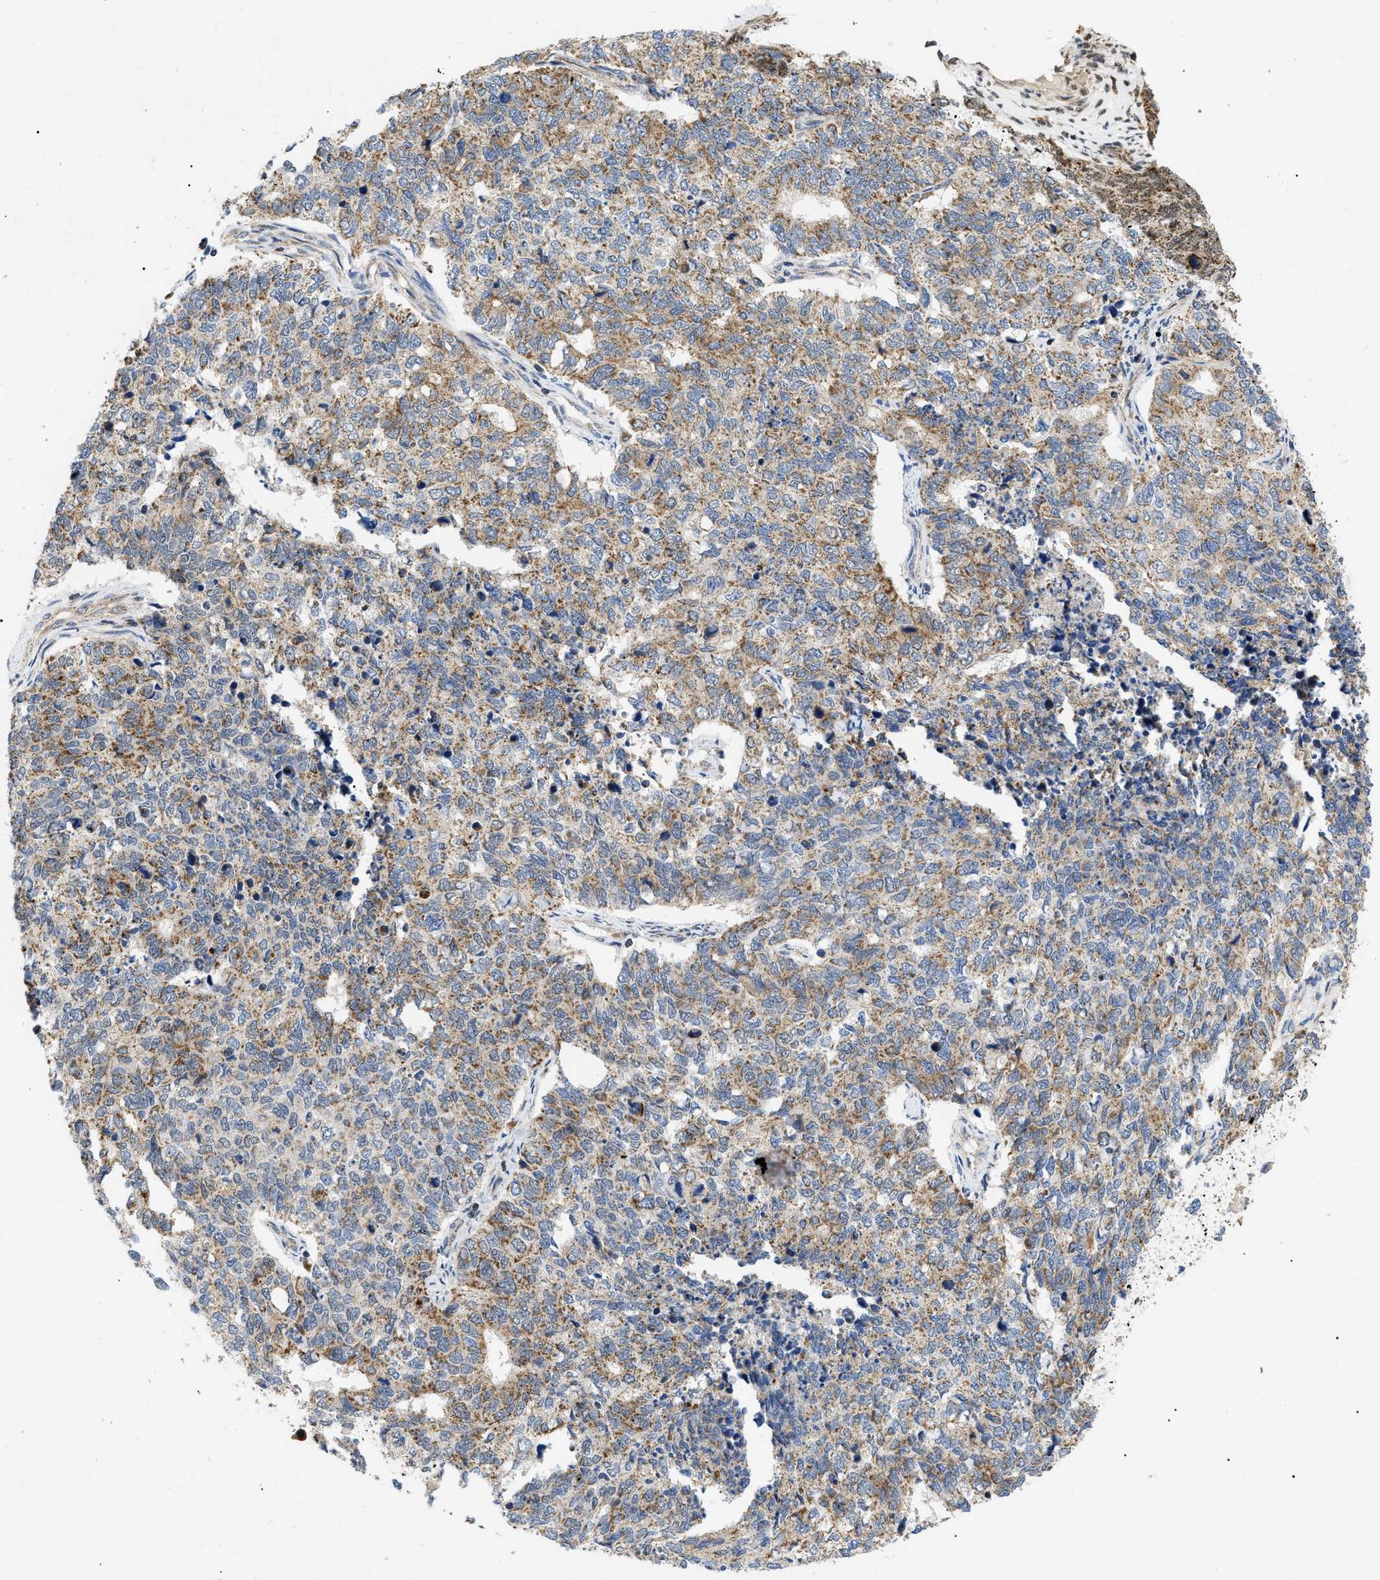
{"staining": {"intensity": "weak", "quantity": ">75%", "location": "cytoplasmic/membranous"}, "tissue": "cervical cancer", "cell_type": "Tumor cells", "image_type": "cancer", "snomed": [{"axis": "morphology", "description": "Squamous cell carcinoma, NOS"}, {"axis": "topography", "description": "Cervix"}], "caption": "High-magnification brightfield microscopy of cervical cancer (squamous cell carcinoma) stained with DAB (brown) and counterstained with hematoxylin (blue). tumor cells exhibit weak cytoplasmic/membranous expression is seen in about>75% of cells.", "gene": "ZBTB11", "patient": {"sex": "female", "age": 63}}